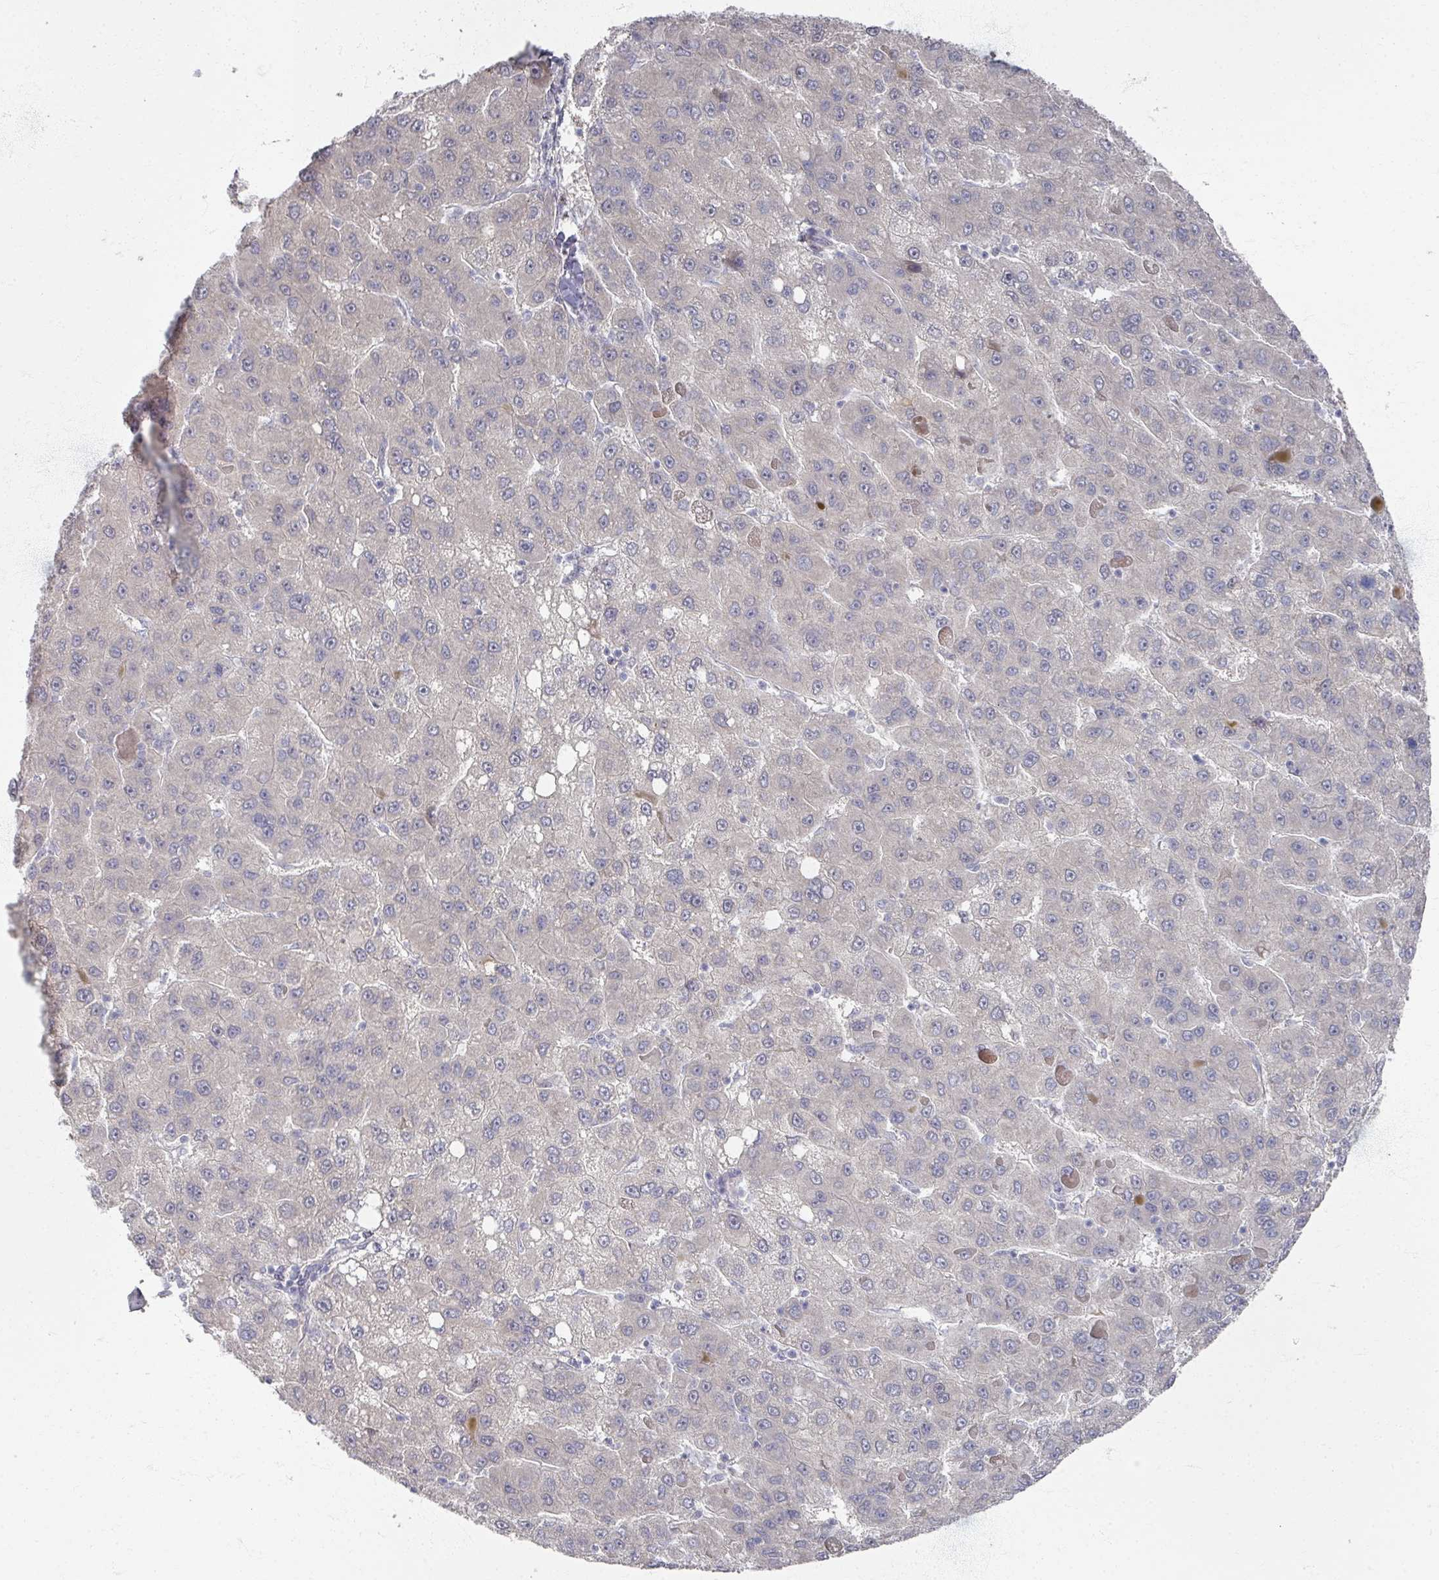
{"staining": {"intensity": "negative", "quantity": "none", "location": "none"}, "tissue": "liver cancer", "cell_type": "Tumor cells", "image_type": "cancer", "snomed": [{"axis": "morphology", "description": "Carcinoma, Hepatocellular, NOS"}, {"axis": "topography", "description": "Liver"}], "caption": "DAB (3,3'-diaminobenzidine) immunohistochemical staining of human liver cancer reveals no significant positivity in tumor cells.", "gene": "TTYH3", "patient": {"sex": "female", "age": 82}}